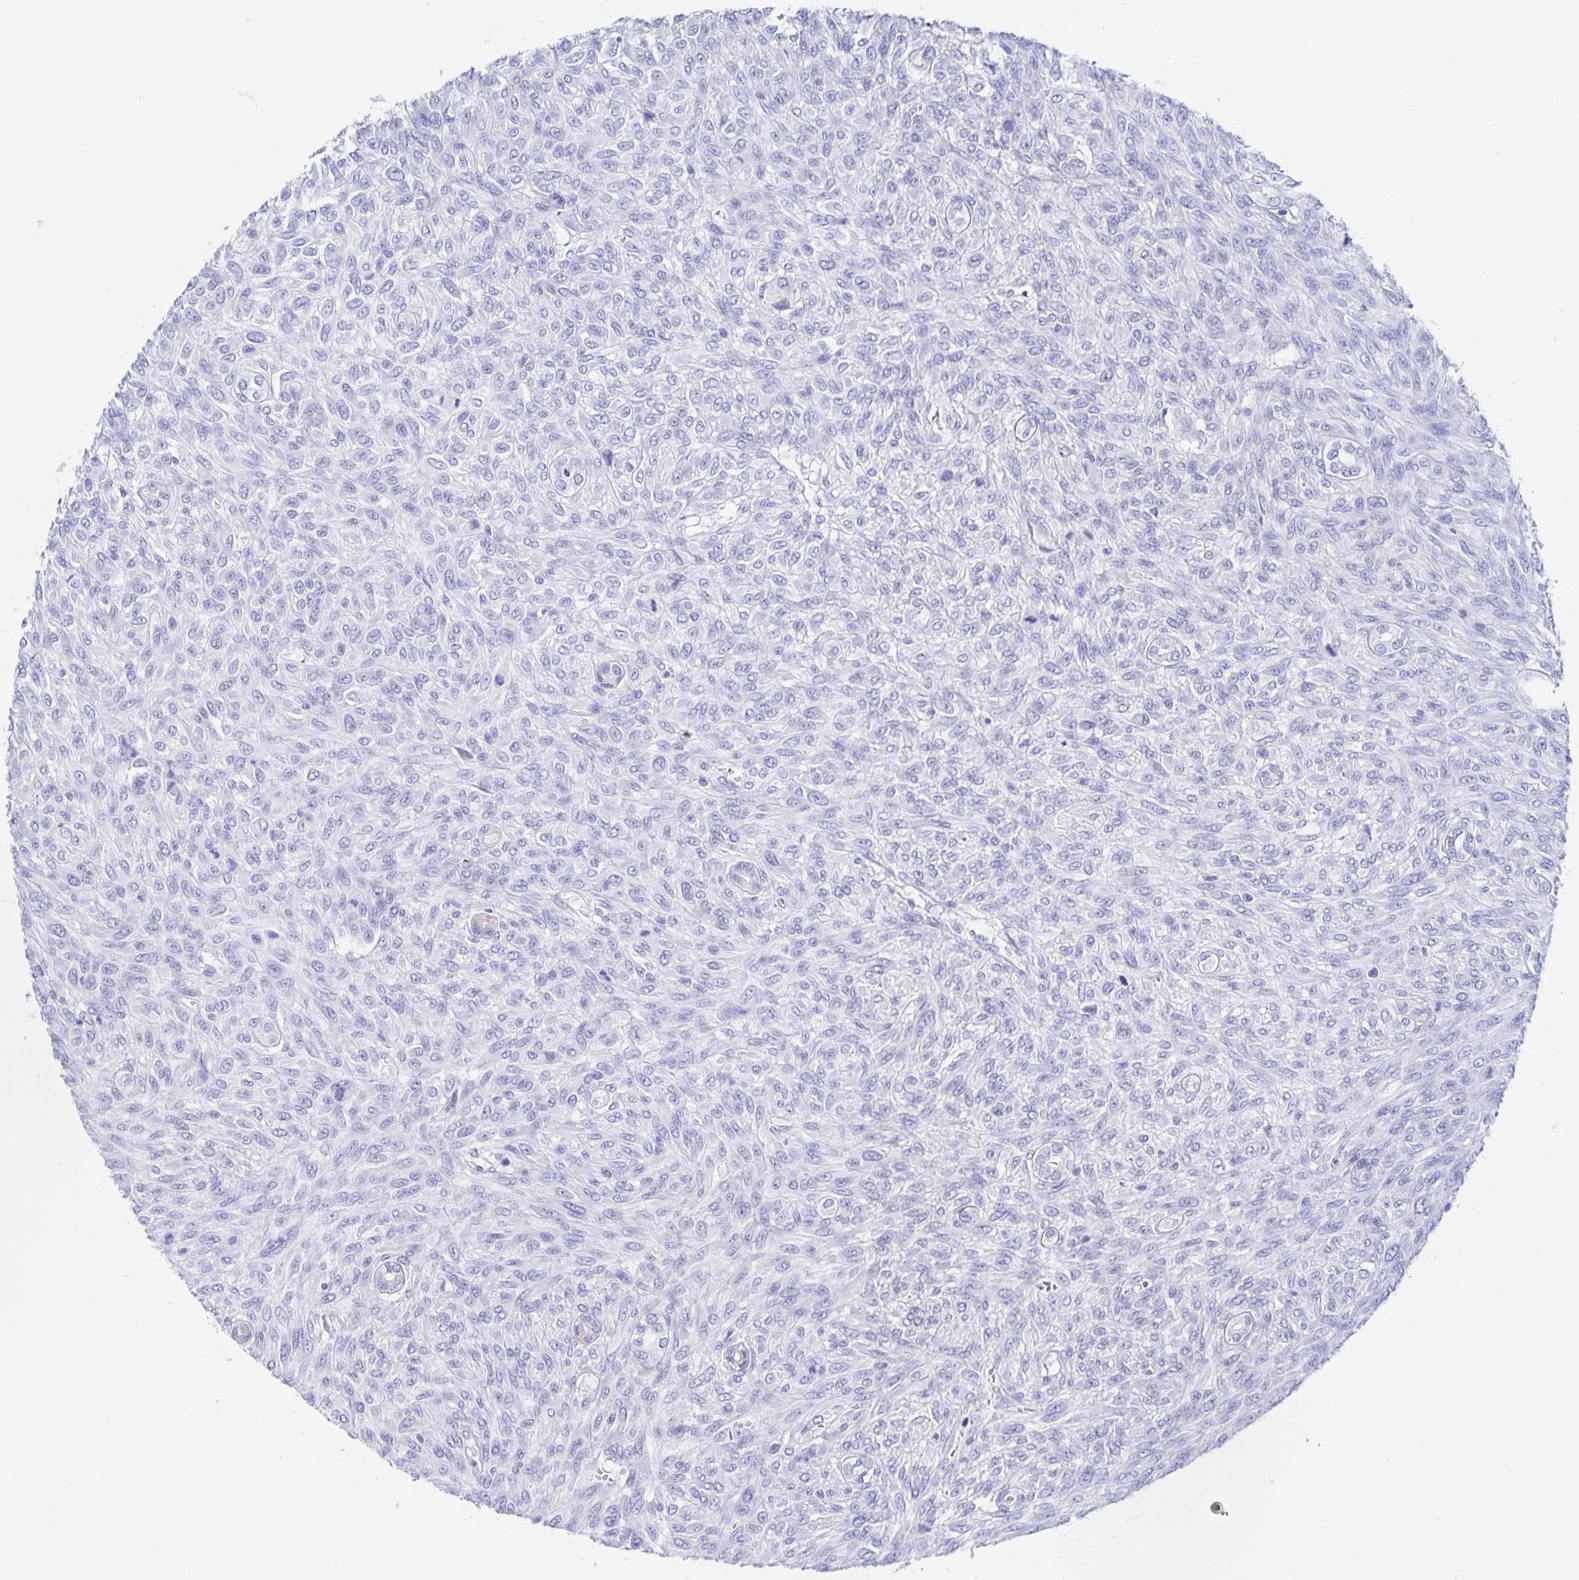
{"staining": {"intensity": "negative", "quantity": "none", "location": "none"}, "tissue": "renal cancer", "cell_type": "Tumor cells", "image_type": "cancer", "snomed": [{"axis": "morphology", "description": "Adenocarcinoma, NOS"}, {"axis": "topography", "description": "Kidney"}], "caption": "IHC image of neoplastic tissue: adenocarcinoma (renal) stained with DAB (3,3'-diaminobenzidine) displays no significant protein expression in tumor cells. The staining is performed using DAB brown chromogen with nuclei counter-stained in using hematoxylin.", "gene": "DMBT1", "patient": {"sex": "male", "age": 58}}